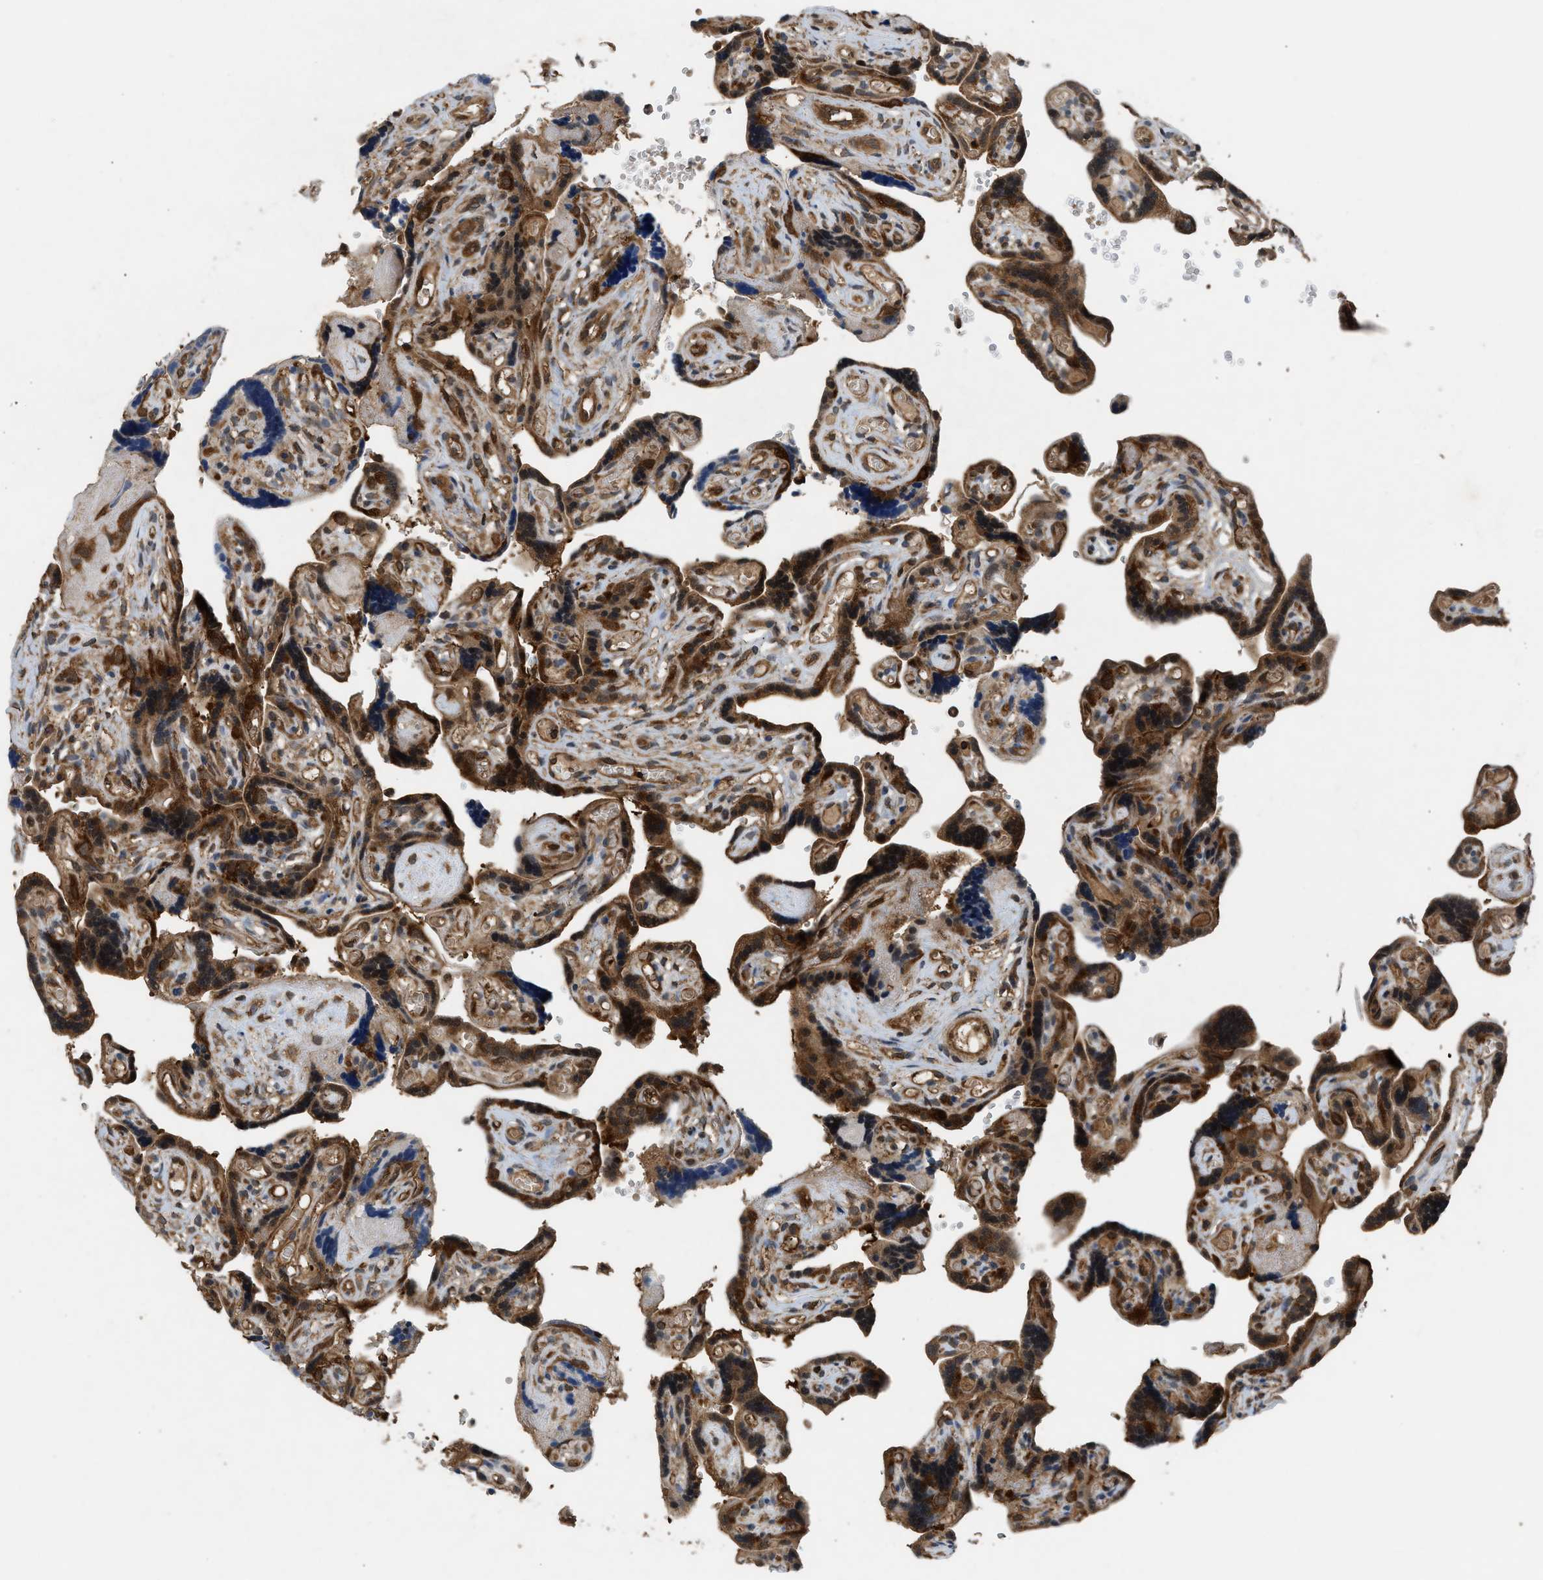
{"staining": {"intensity": "strong", "quantity": ">75%", "location": "cytoplasmic/membranous"}, "tissue": "placenta", "cell_type": "Decidual cells", "image_type": "normal", "snomed": [{"axis": "morphology", "description": "Normal tissue, NOS"}, {"axis": "topography", "description": "Placenta"}], "caption": "Strong cytoplasmic/membranous positivity is present in approximately >75% of decidual cells in benign placenta.", "gene": "OXSR1", "patient": {"sex": "female", "age": 30}}